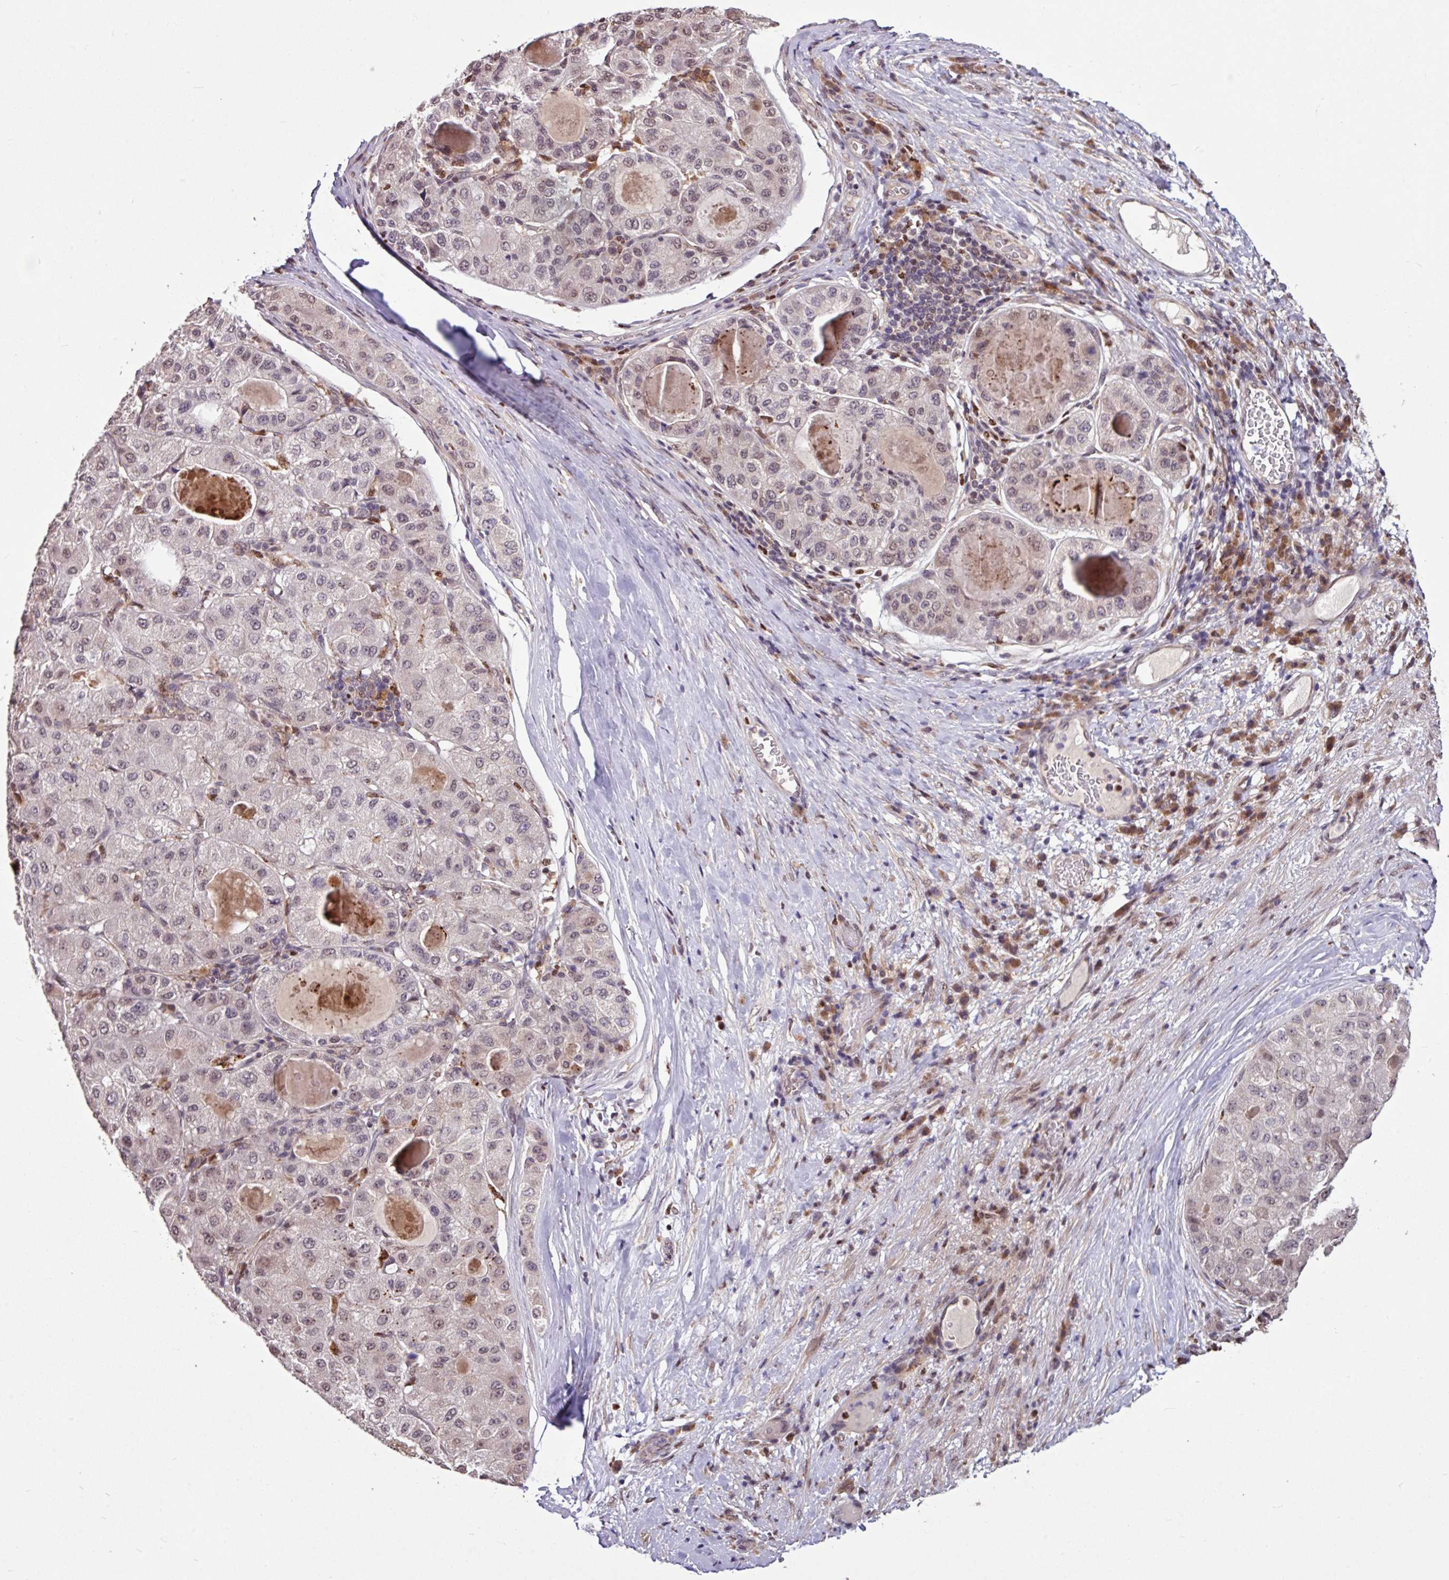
{"staining": {"intensity": "moderate", "quantity": "25%-75%", "location": "nuclear"}, "tissue": "liver cancer", "cell_type": "Tumor cells", "image_type": "cancer", "snomed": [{"axis": "morphology", "description": "Carcinoma, Hepatocellular, NOS"}, {"axis": "topography", "description": "Liver"}], "caption": "The image shows staining of liver cancer (hepatocellular carcinoma), revealing moderate nuclear protein expression (brown color) within tumor cells. (Brightfield microscopy of DAB IHC at high magnification).", "gene": "SKIC2", "patient": {"sex": "male", "age": 80}}